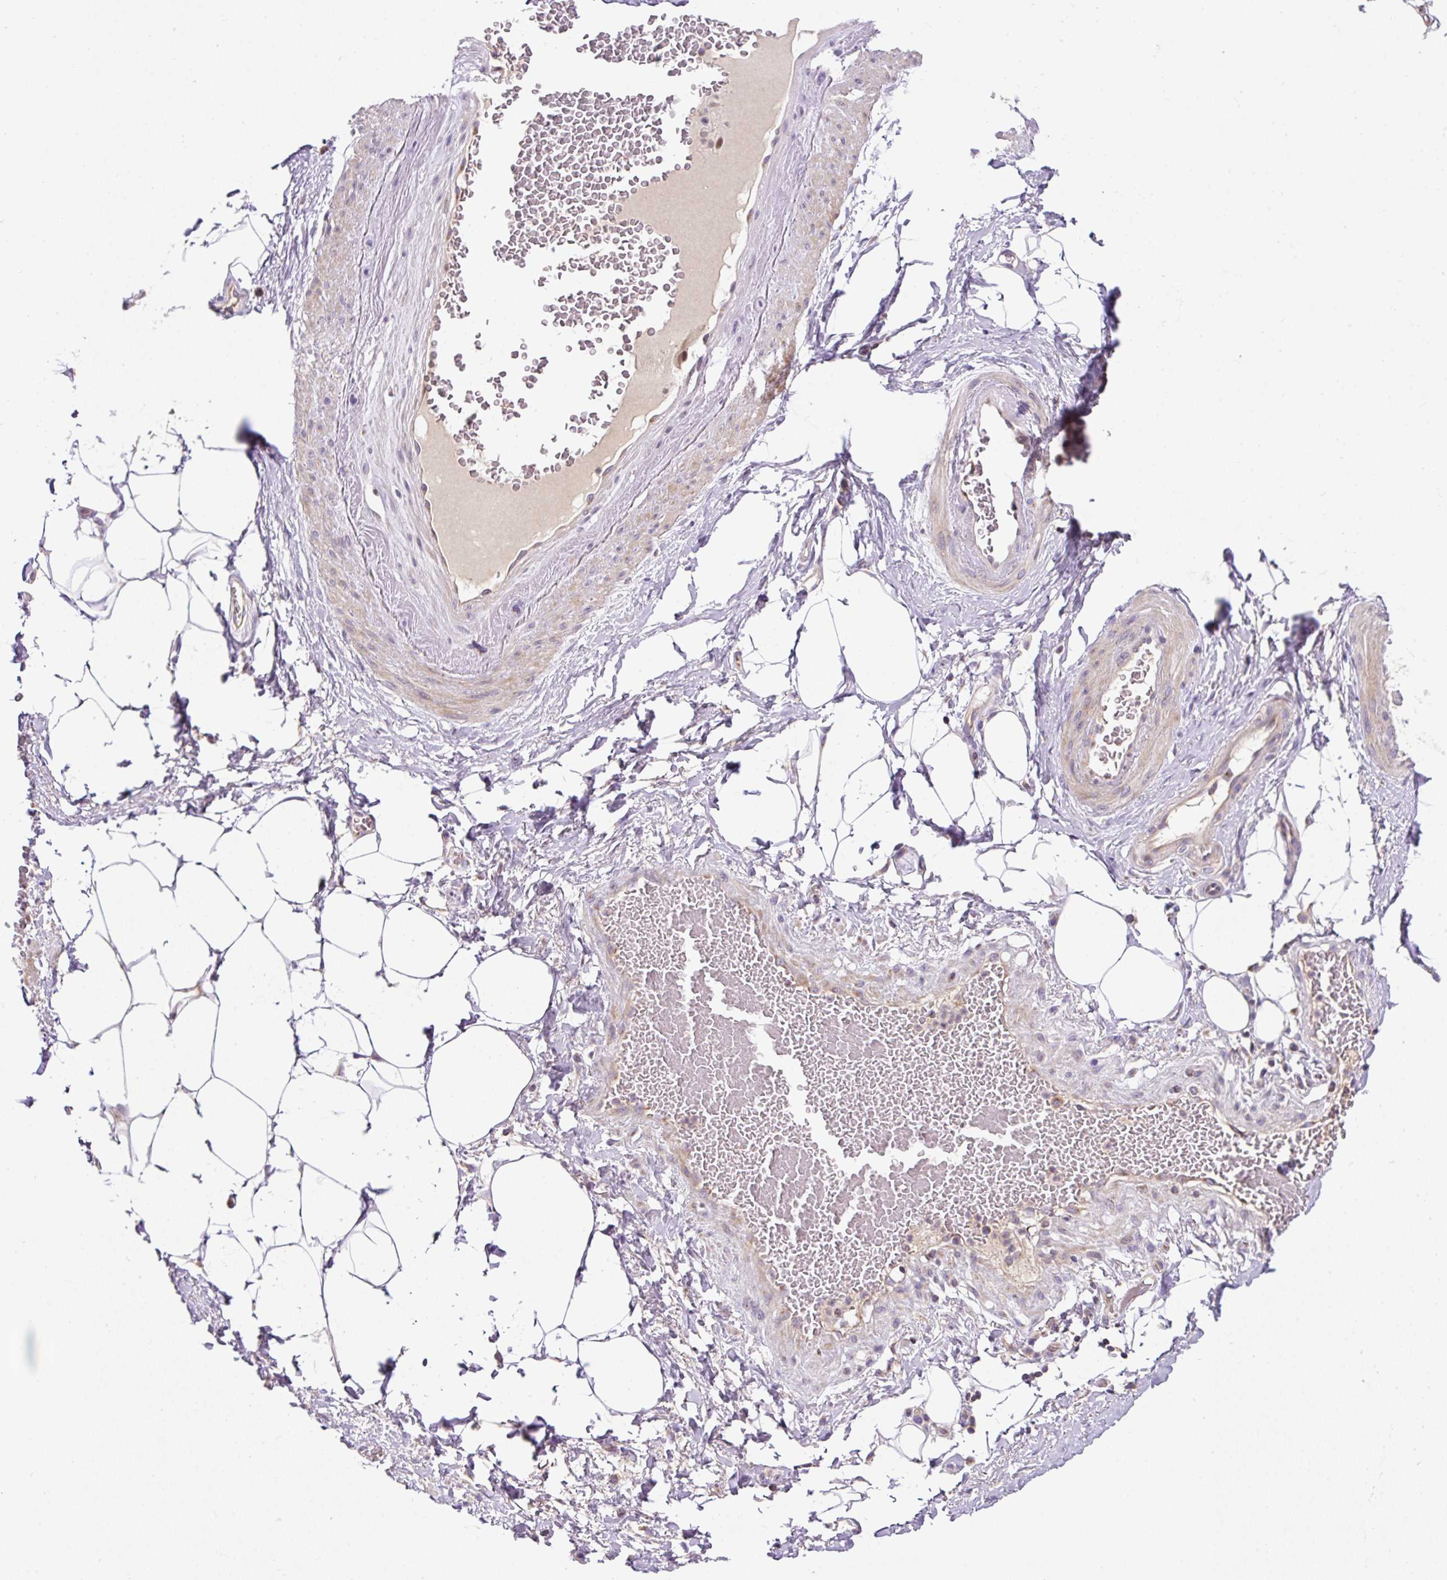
{"staining": {"intensity": "negative", "quantity": "none", "location": "none"}, "tissue": "adipose tissue", "cell_type": "Adipocytes", "image_type": "normal", "snomed": [{"axis": "morphology", "description": "Normal tissue, NOS"}, {"axis": "topography", "description": "Vagina"}, {"axis": "topography", "description": "Peripheral nerve tissue"}], "caption": "DAB (3,3'-diaminobenzidine) immunohistochemical staining of normal human adipose tissue exhibits no significant staining in adipocytes. (DAB (3,3'-diaminobenzidine) immunohistochemistry (IHC) visualized using brightfield microscopy, high magnification).", "gene": "ZNF547", "patient": {"sex": "female", "age": 71}}